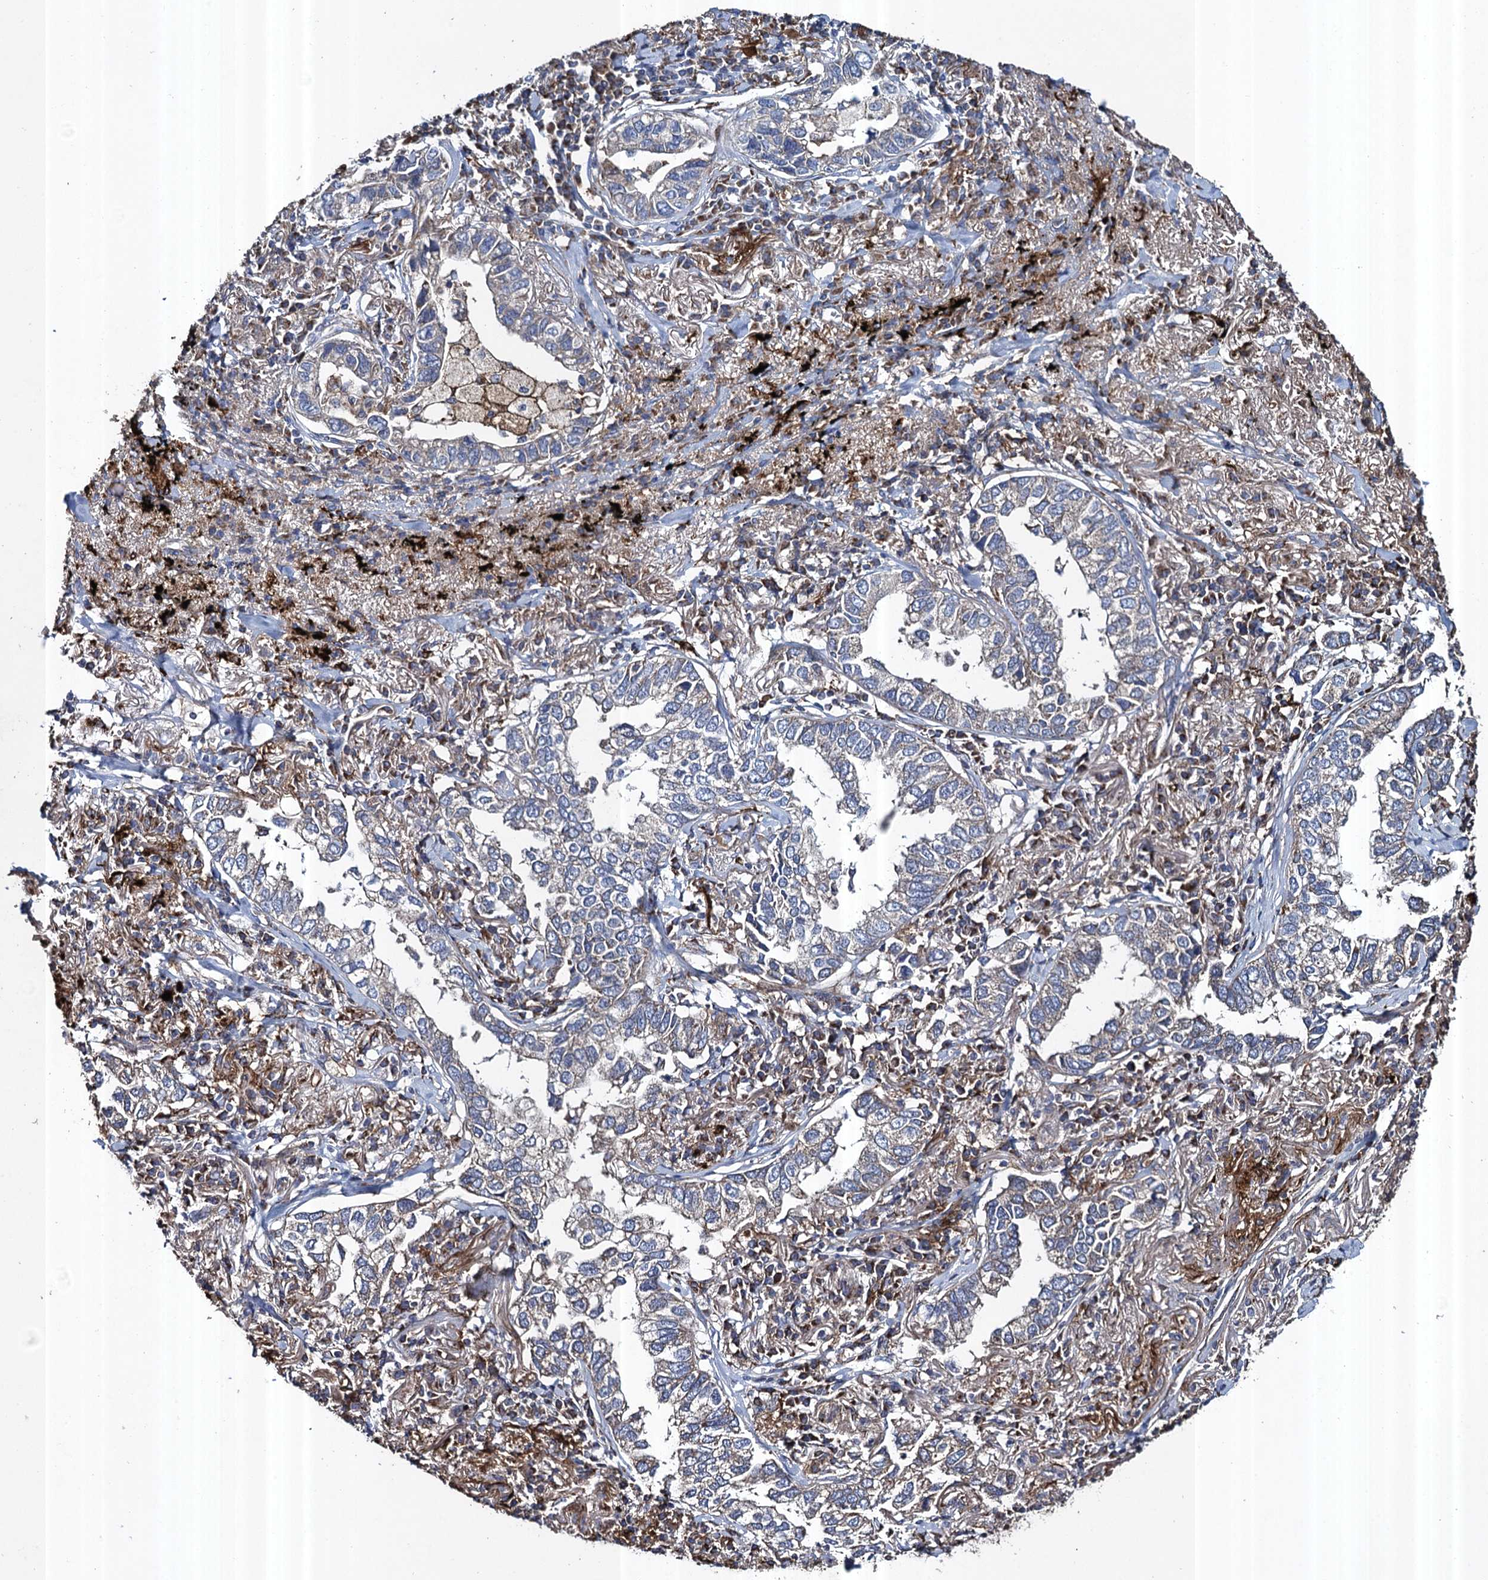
{"staining": {"intensity": "weak", "quantity": "<25%", "location": "cytoplasmic/membranous"}, "tissue": "lung cancer", "cell_type": "Tumor cells", "image_type": "cancer", "snomed": [{"axis": "morphology", "description": "Adenocarcinoma, NOS"}, {"axis": "topography", "description": "Lung"}], "caption": "Tumor cells are negative for brown protein staining in adenocarcinoma (lung).", "gene": "TXNDC11", "patient": {"sex": "male", "age": 65}}